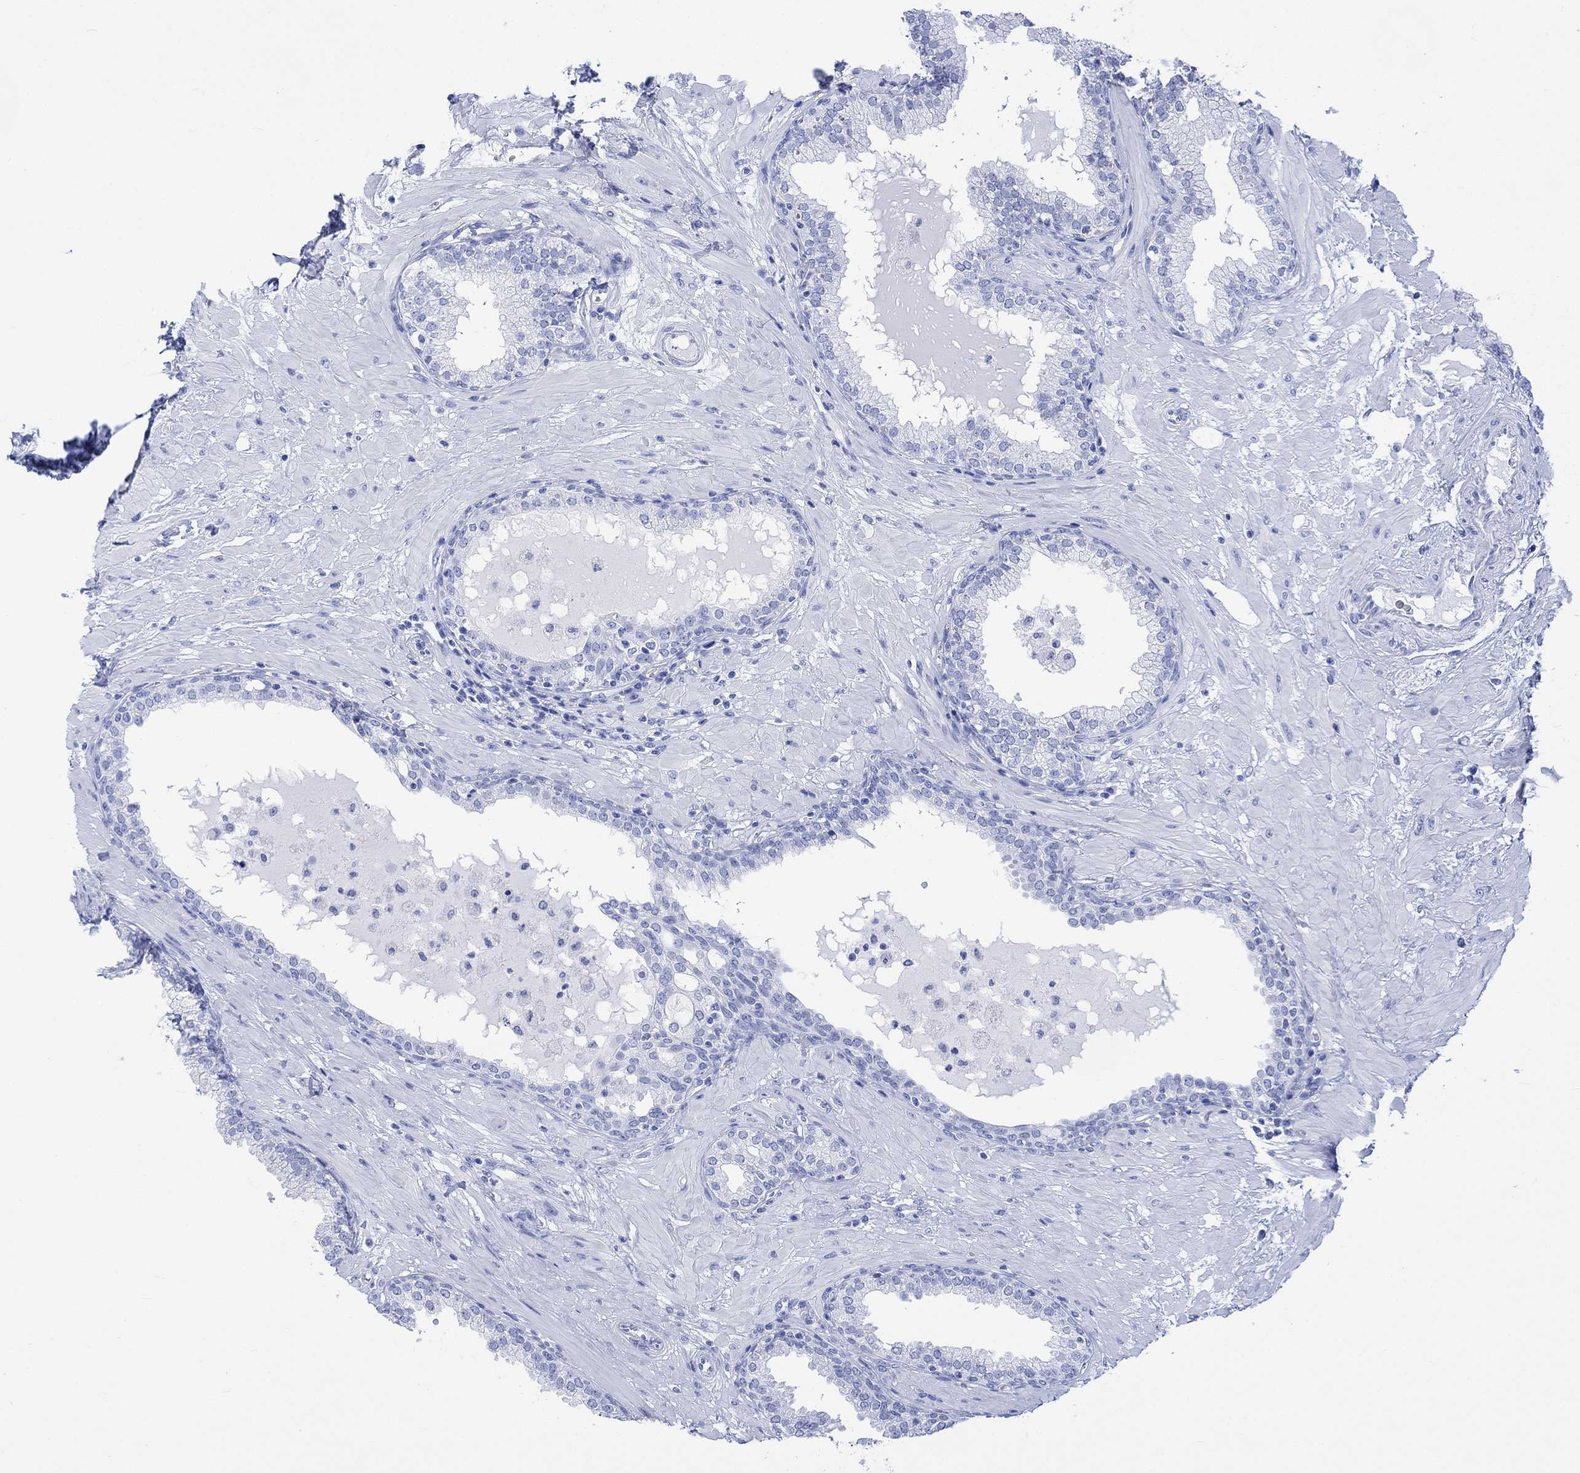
{"staining": {"intensity": "negative", "quantity": "none", "location": "none"}, "tissue": "prostate", "cell_type": "Glandular cells", "image_type": "normal", "snomed": [{"axis": "morphology", "description": "Normal tissue, NOS"}, {"axis": "topography", "description": "Prostate"}], "caption": "A photomicrograph of prostate stained for a protein shows no brown staining in glandular cells. Brightfield microscopy of IHC stained with DAB (brown) and hematoxylin (blue), captured at high magnification.", "gene": "CELF4", "patient": {"sex": "male", "age": 64}}